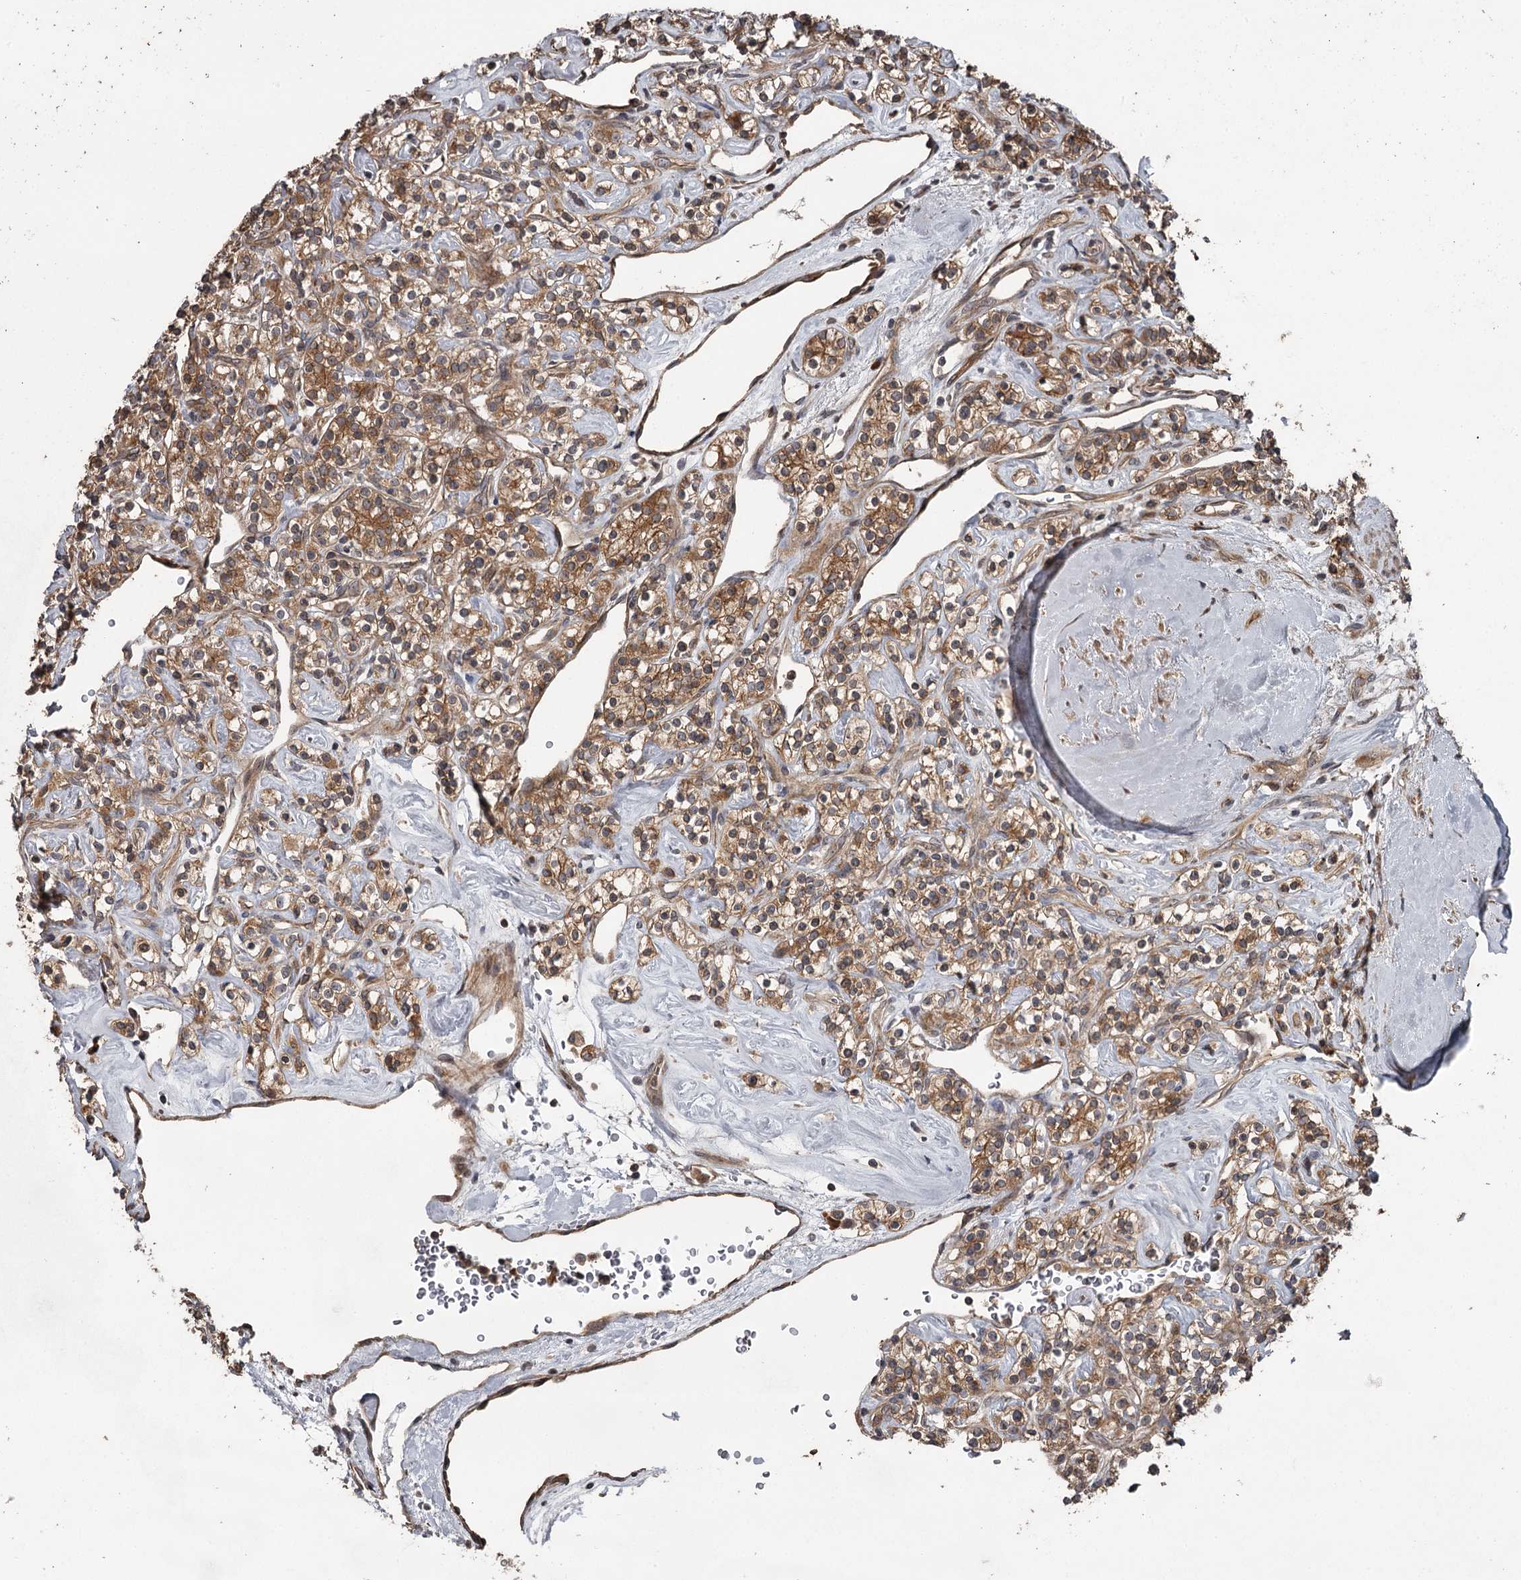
{"staining": {"intensity": "moderate", "quantity": ">75%", "location": "cytoplasmic/membranous"}, "tissue": "renal cancer", "cell_type": "Tumor cells", "image_type": "cancer", "snomed": [{"axis": "morphology", "description": "Adenocarcinoma, NOS"}, {"axis": "topography", "description": "Kidney"}], "caption": "This micrograph shows renal adenocarcinoma stained with immunohistochemistry (IHC) to label a protein in brown. The cytoplasmic/membranous of tumor cells show moderate positivity for the protein. Nuclei are counter-stained blue.", "gene": "RAB21", "patient": {"sex": "male", "age": 77}}